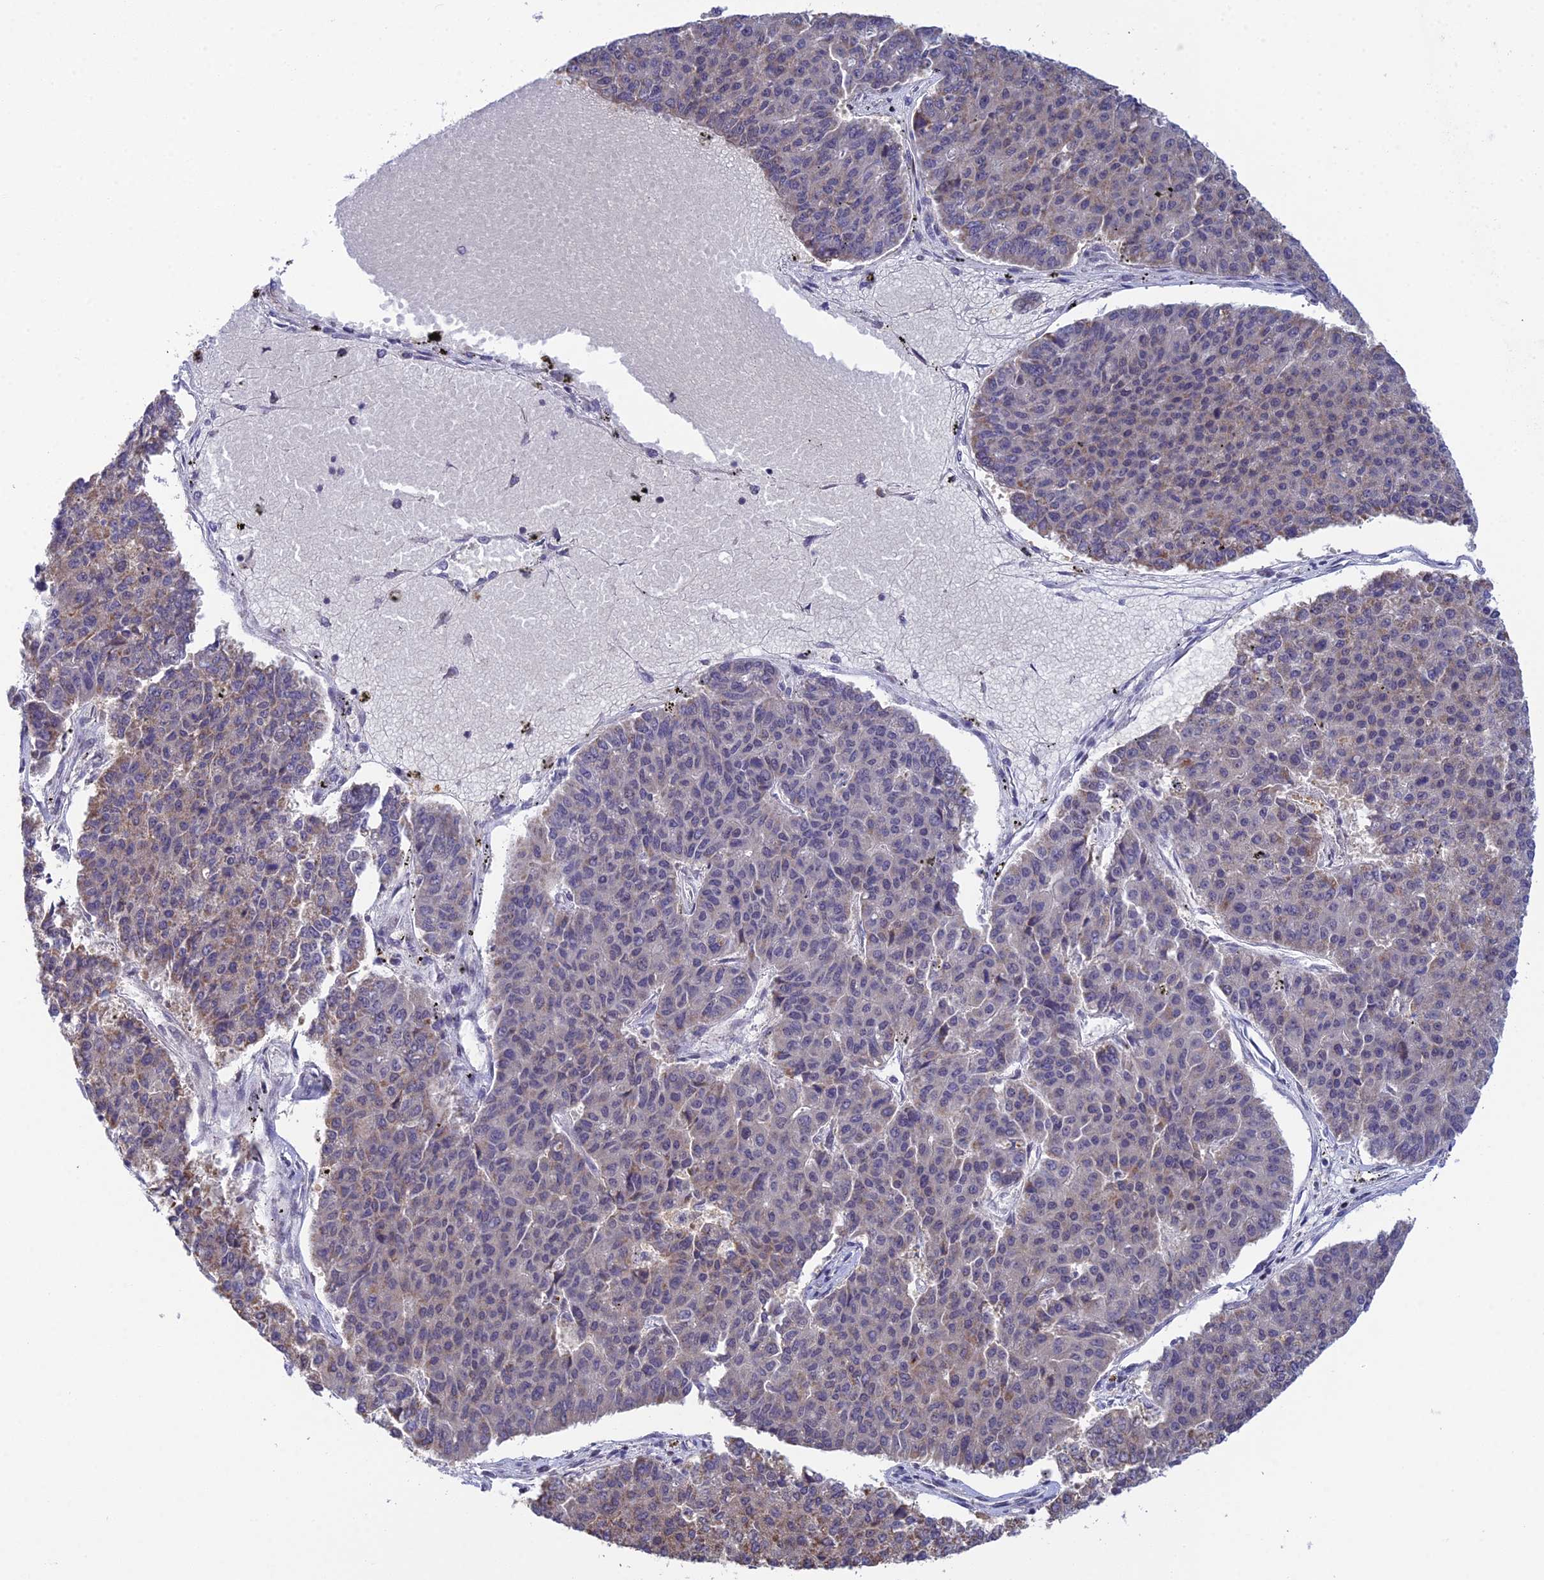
{"staining": {"intensity": "weak", "quantity": "25%-75%", "location": "cytoplasmic/membranous"}, "tissue": "pancreatic cancer", "cell_type": "Tumor cells", "image_type": "cancer", "snomed": [{"axis": "morphology", "description": "Adenocarcinoma, NOS"}, {"axis": "topography", "description": "Pancreas"}], "caption": "Pancreatic cancer was stained to show a protein in brown. There is low levels of weak cytoplasmic/membranous staining in about 25%-75% of tumor cells.", "gene": "ELOA2", "patient": {"sex": "male", "age": 50}}